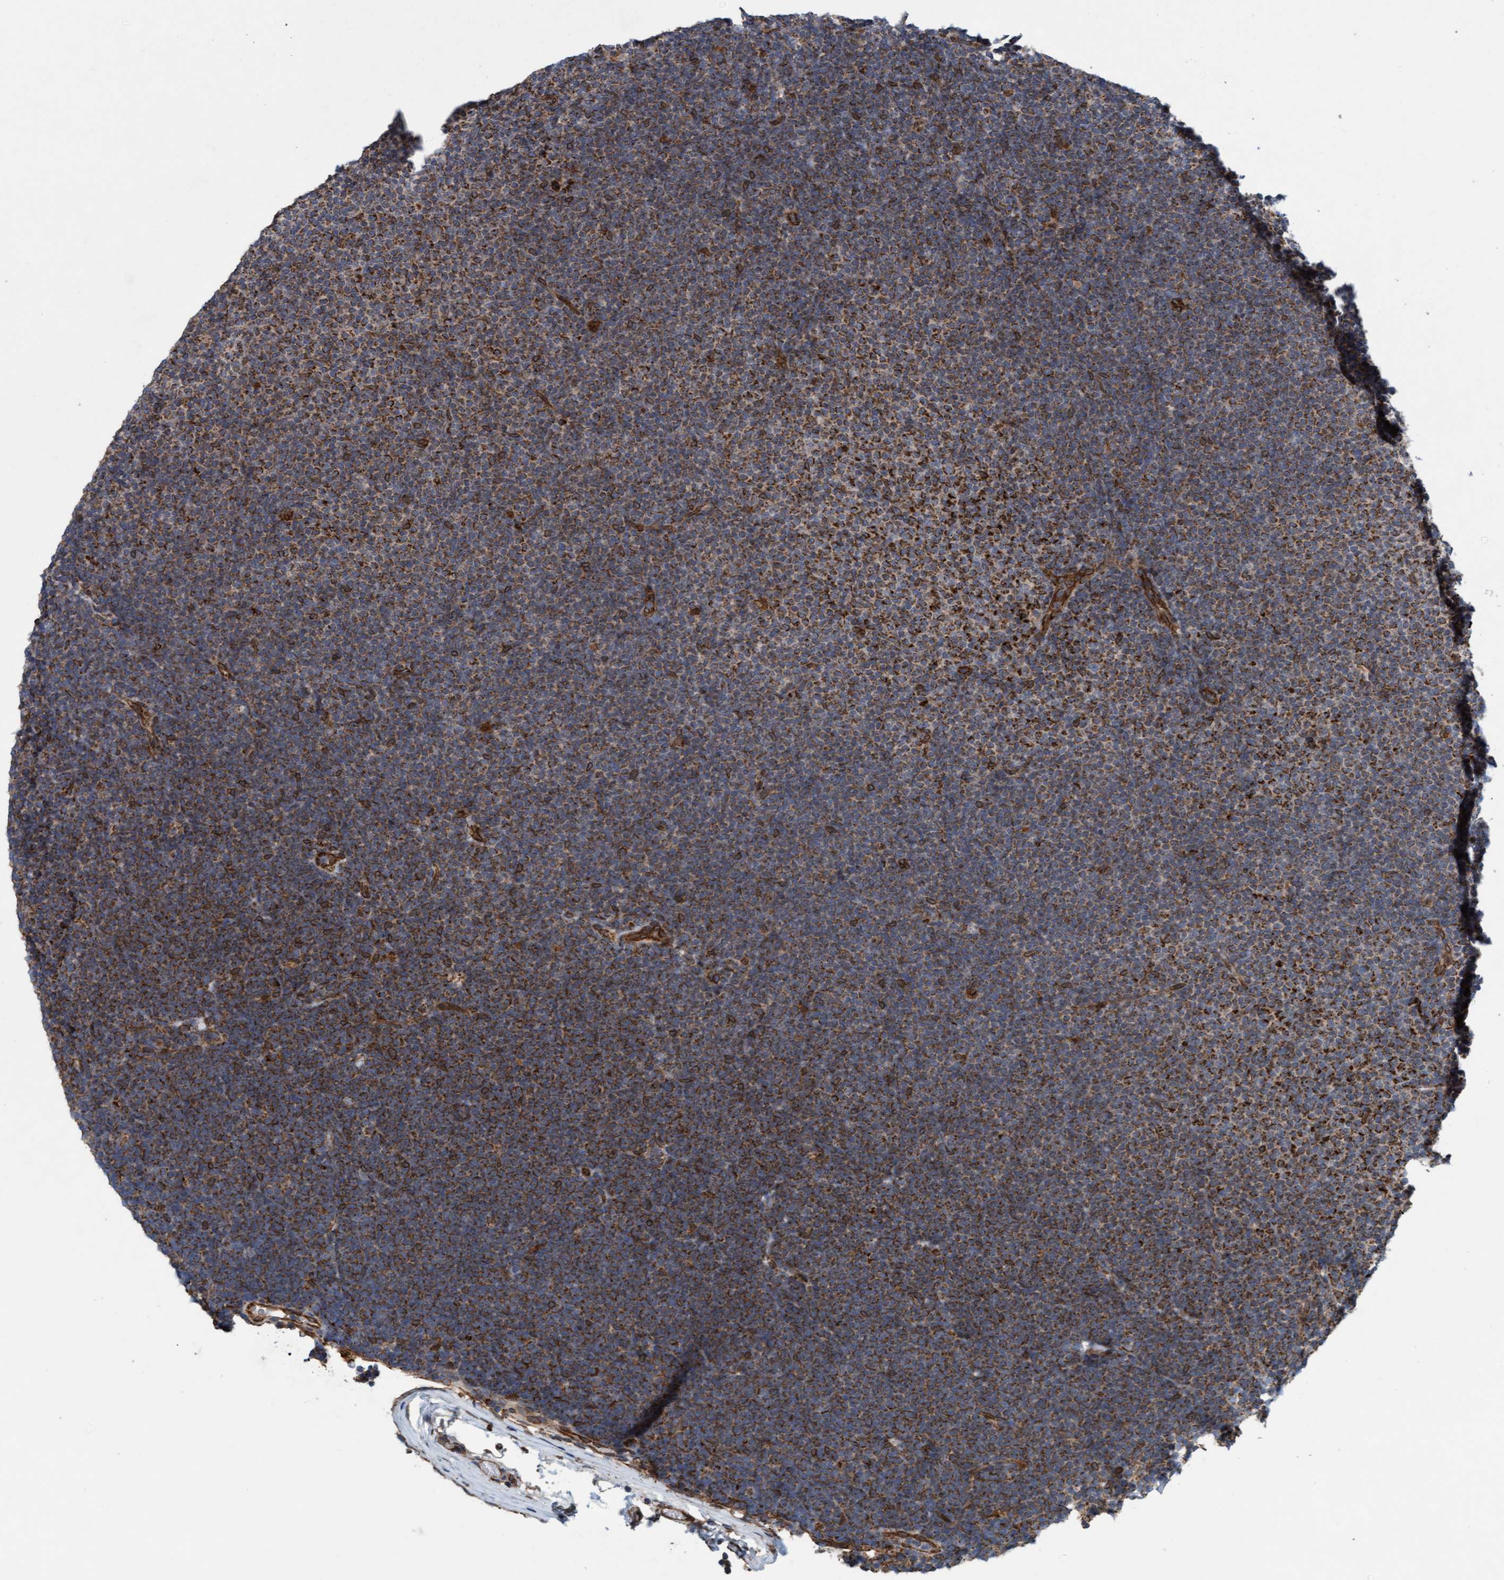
{"staining": {"intensity": "strong", "quantity": "25%-75%", "location": "cytoplasmic/membranous"}, "tissue": "lymphoma", "cell_type": "Tumor cells", "image_type": "cancer", "snomed": [{"axis": "morphology", "description": "Malignant lymphoma, non-Hodgkin's type, Low grade"}, {"axis": "topography", "description": "Lymph node"}], "caption": "There is high levels of strong cytoplasmic/membranous staining in tumor cells of malignant lymphoma, non-Hodgkin's type (low-grade), as demonstrated by immunohistochemical staining (brown color).", "gene": "MRPS23", "patient": {"sex": "female", "age": 53}}